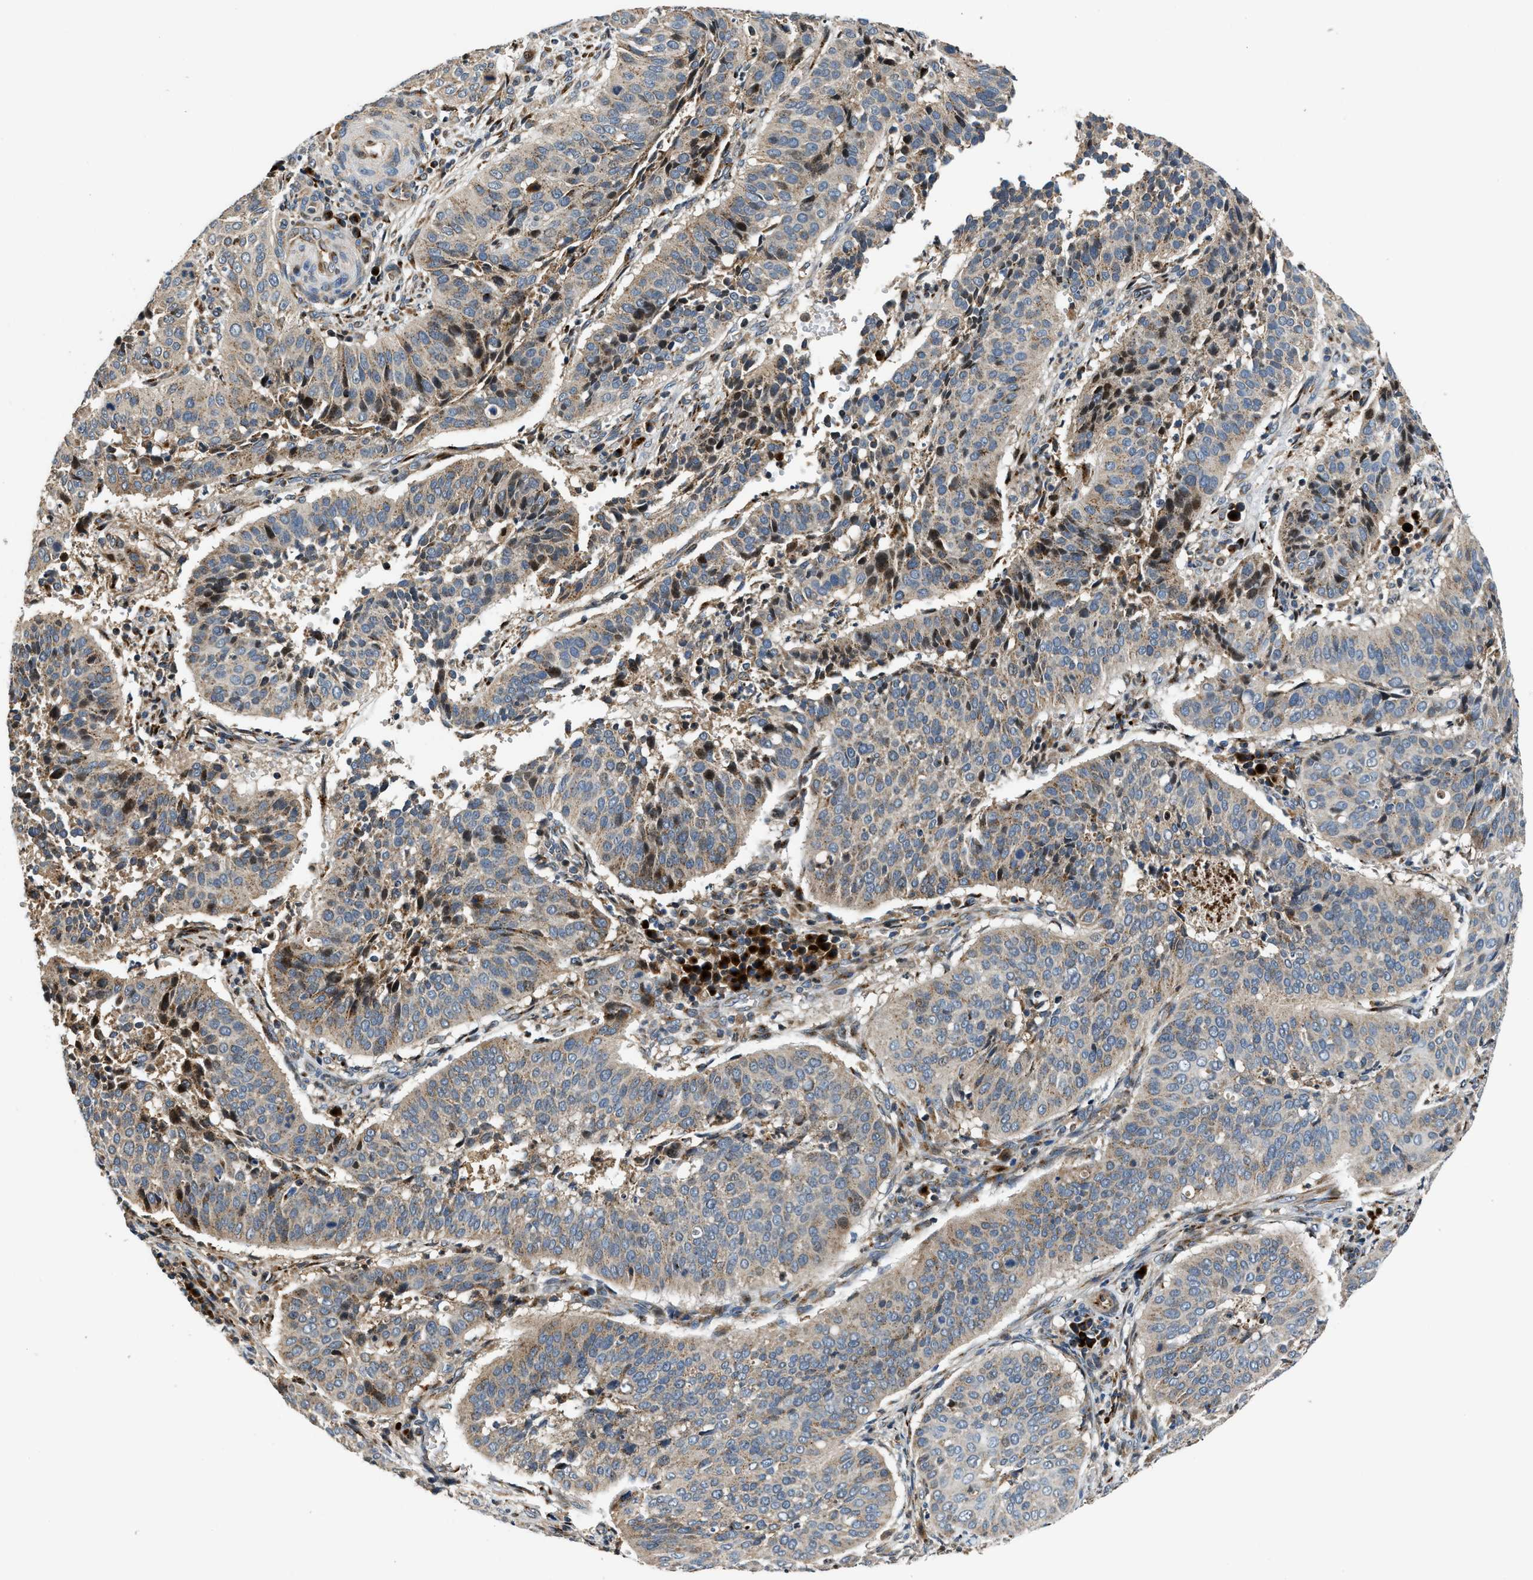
{"staining": {"intensity": "weak", "quantity": ">75%", "location": "cytoplasmic/membranous"}, "tissue": "cervical cancer", "cell_type": "Tumor cells", "image_type": "cancer", "snomed": [{"axis": "morphology", "description": "Normal tissue, NOS"}, {"axis": "morphology", "description": "Squamous cell carcinoma, NOS"}, {"axis": "topography", "description": "Cervix"}], "caption": "Immunohistochemical staining of cervical squamous cell carcinoma exhibits low levels of weak cytoplasmic/membranous protein positivity in about >75% of tumor cells.", "gene": "FUT8", "patient": {"sex": "female", "age": 39}}